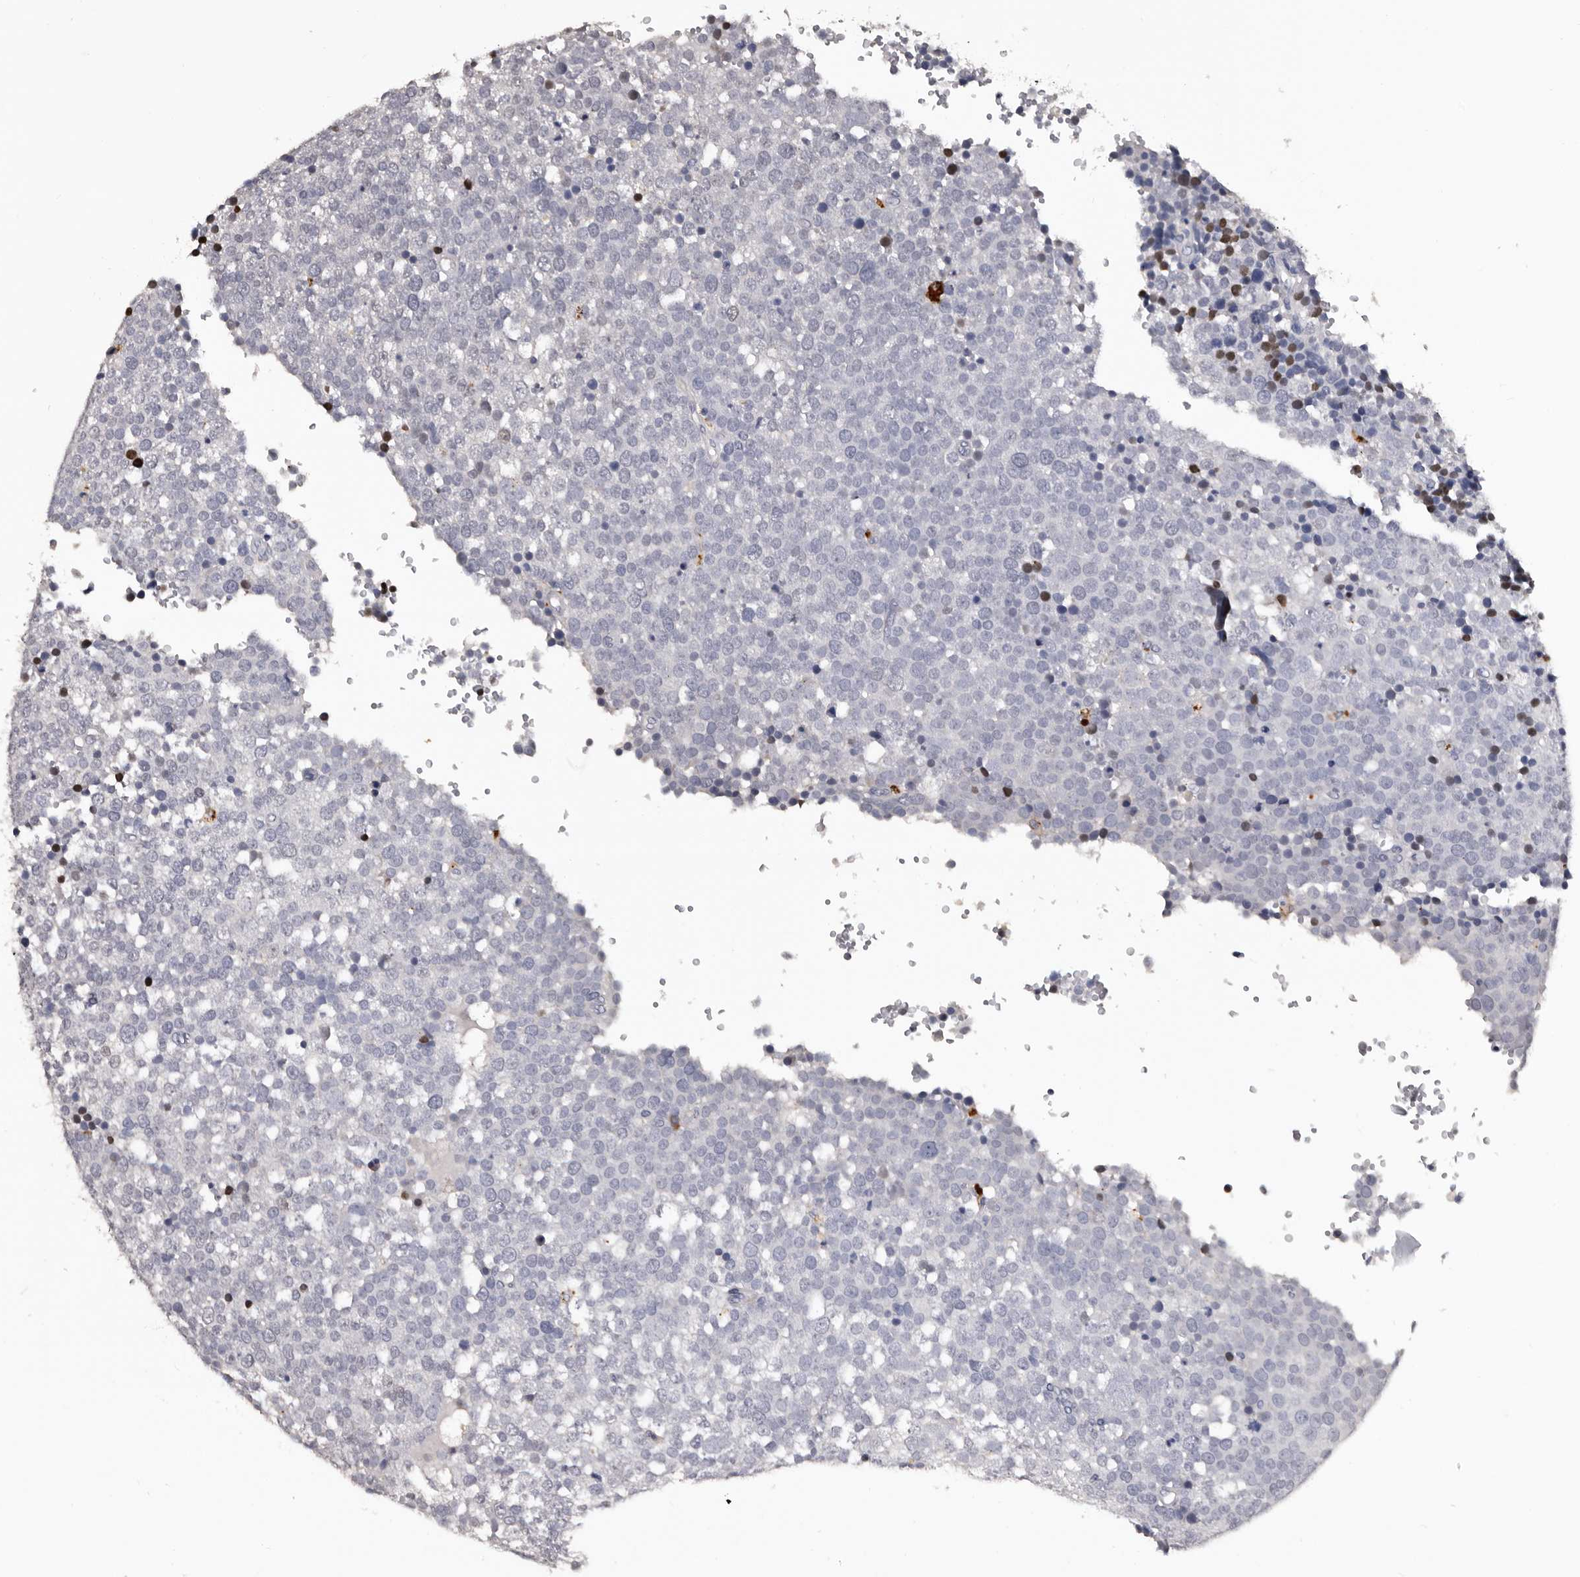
{"staining": {"intensity": "negative", "quantity": "none", "location": "none"}, "tissue": "testis cancer", "cell_type": "Tumor cells", "image_type": "cancer", "snomed": [{"axis": "morphology", "description": "Seminoma, NOS"}, {"axis": "topography", "description": "Testis"}], "caption": "High power microscopy micrograph of an immunohistochemistry image of testis cancer (seminoma), revealing no significant expression in tumor cells.", "gene": "SLC10A4", "patient": {"sex": "male", "age": 71}}